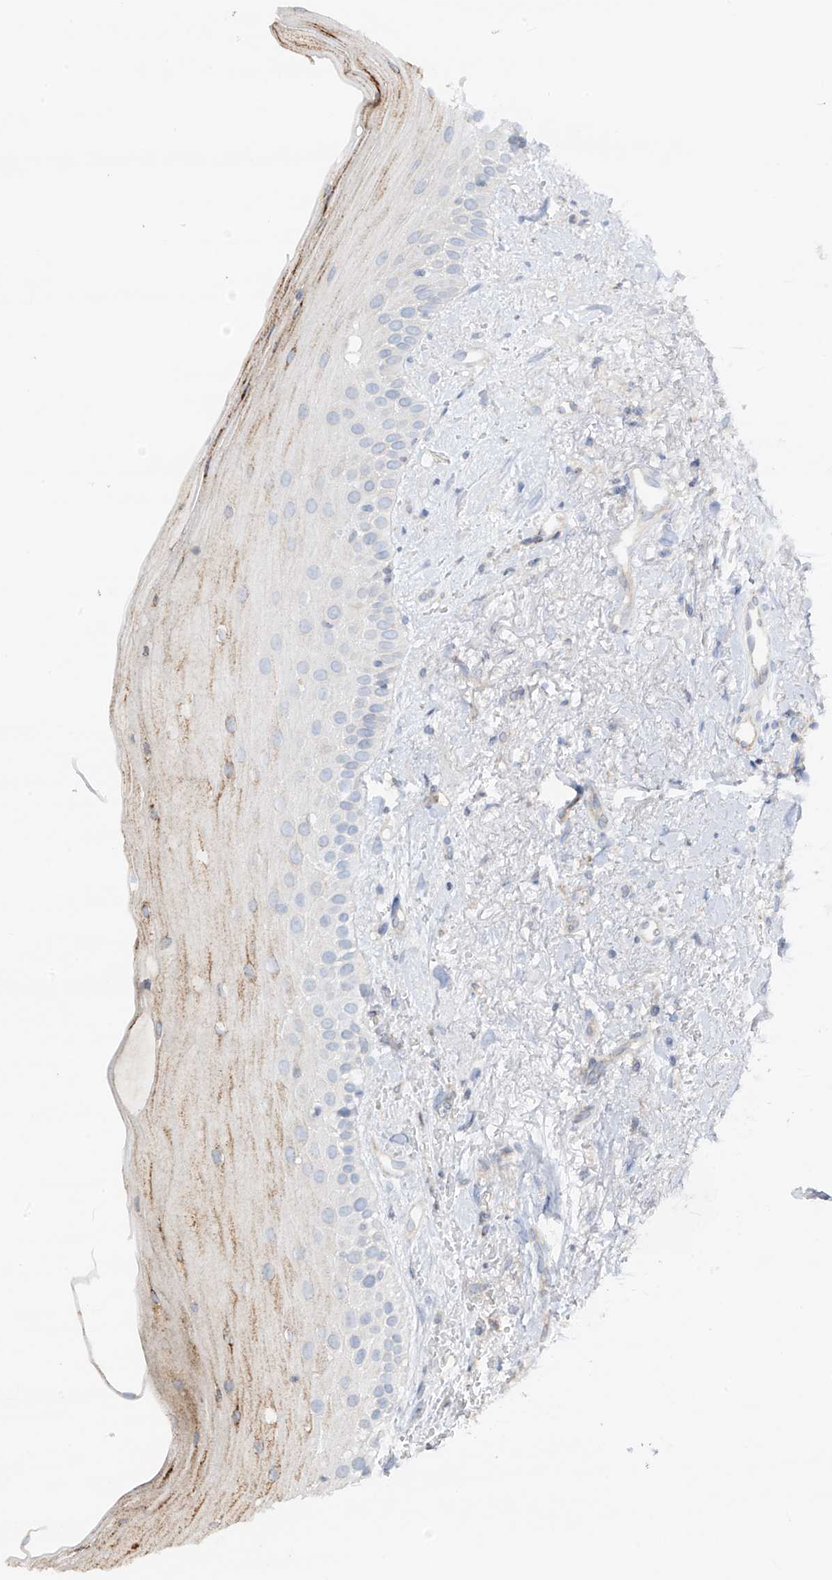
{"staining": {"intensity": "moderate", "quantity": "<25%", "location": "cytoplasmic/membranous"}, "tissue": "oral mucosa", "cell_type": "Squamous epithelial cells", "image_type": "normal", "snomed": [{"axis": "morphology", "description": "Normal tissue, NOS"}, {"axis": "topography", "description": "Oral tissue"}], "caption": "Moderate cytoplasmic/membranous protein expression is identified in approximately <25% of squamous epithelial cells in oral mucosa. The staining is performed using DAB brown chromogen to label protein expression. The nuclei are counter-stained blue using hematoxylin.", "gene": "HLA", "patient": {"sex": "female", "age": 63}}